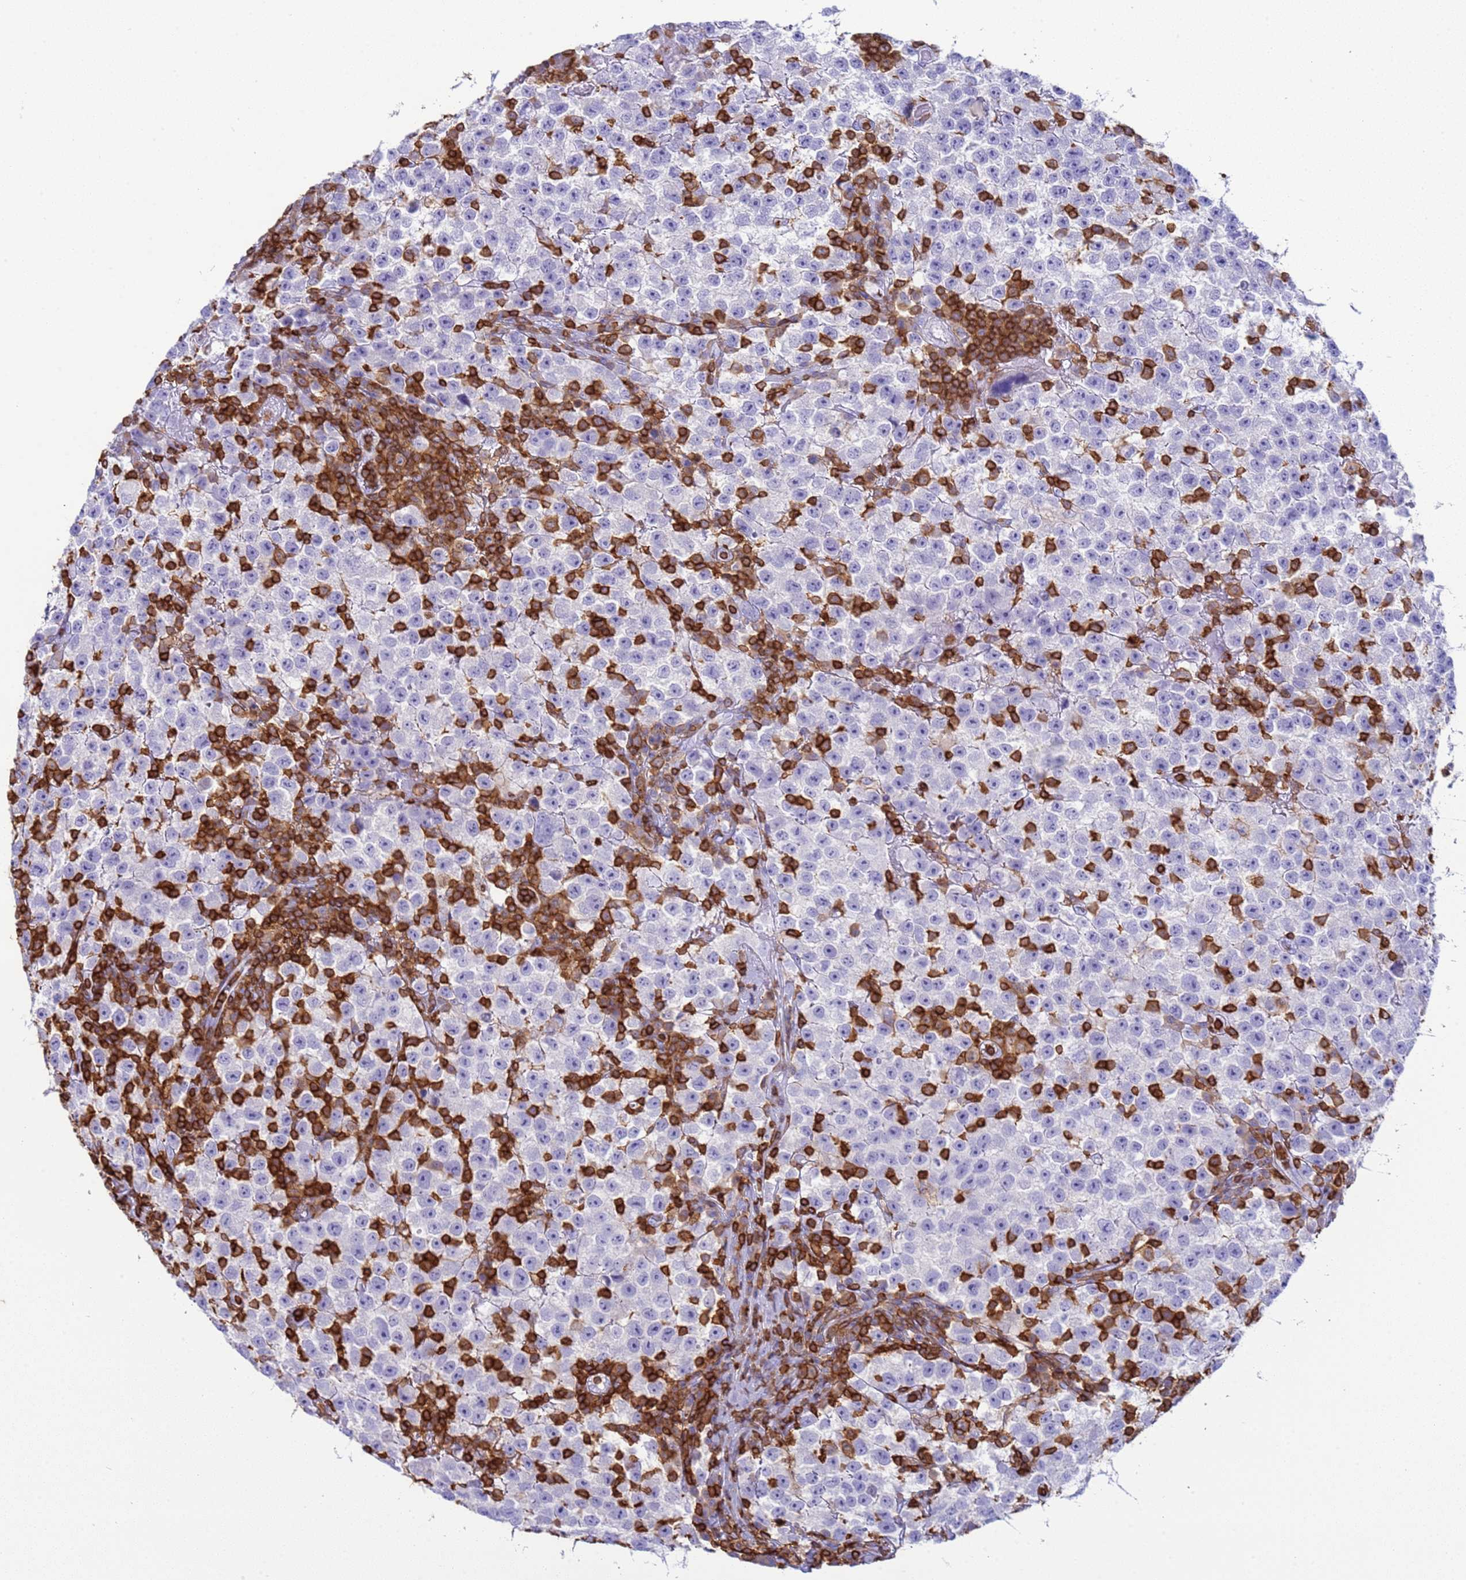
{"staining": {"intensity": "negative", "quantity": "none", "location": "none"}, "tissue": "testis cancer", "cell_type": "Tumor cells", "image_type": "cancer", "snomed": [{"axis": "morphology", "description": "Seminoma, NOS"}, {"axis": "topography", "description": "Testis"}], "caption": "This is a photomicrograph of immunohistochemistry staining of testis cancer, which shows no staining in tumor cells. (DAB (3,3'-diaminobenzidine) immunohistochemistry (IHC) with hematoxylin counter stain).", "gene": "IRF5", "patient": {"sex": "male", "age": 22}}